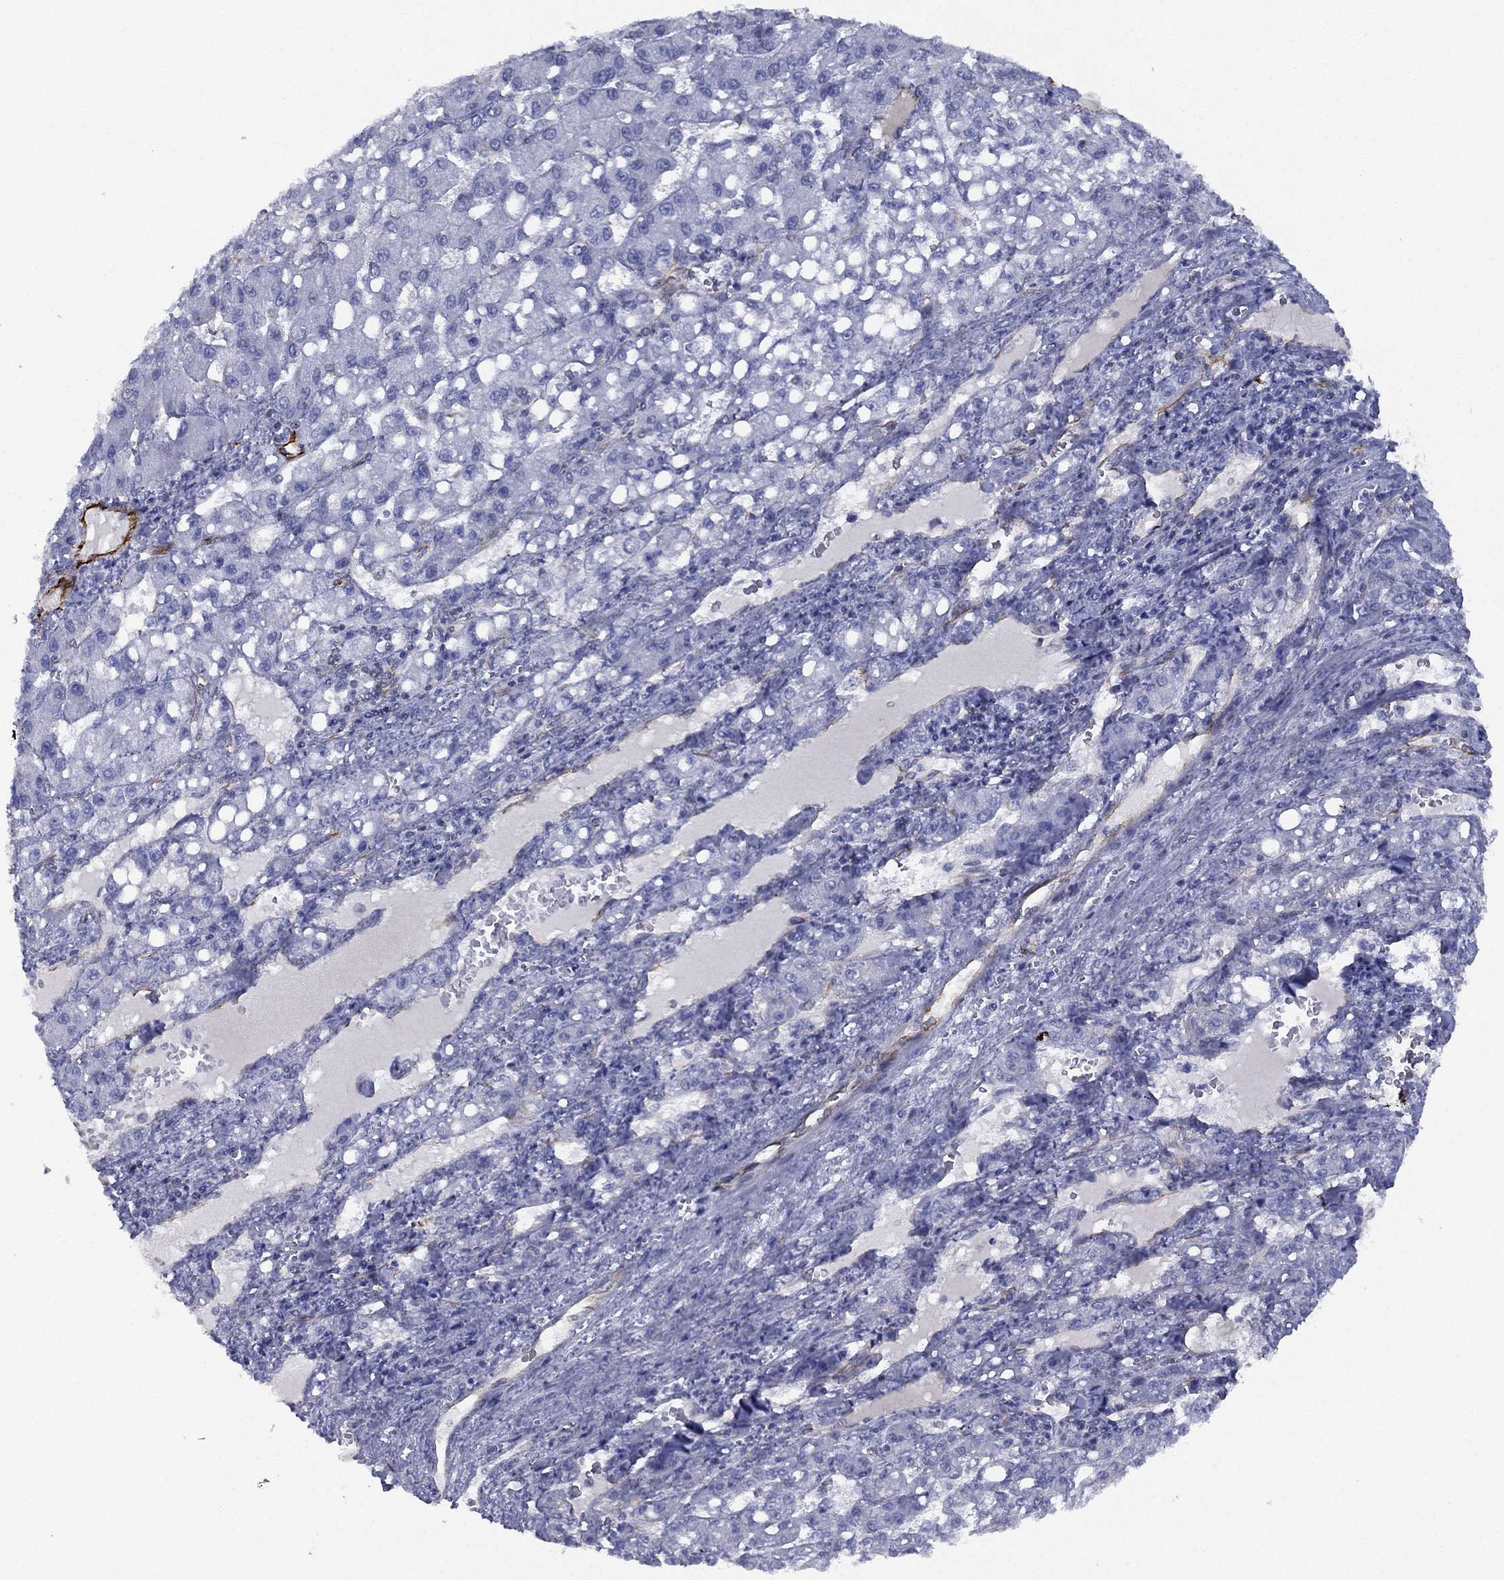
{"staining": {"intensity": "negative", "quantity": "none", "location": "none"}, "tissue": "liver cancer", "cell_type": "Tumor cells", "image_type": "cancer", "snomed": [{"axis": "morphology", "description": "Carcinoma, Hepatocellular, NOS"}, {"axis": "topography", "description": "Liver"}], "caption": "This is an immunohistochemistry image of liver cancer. There is no positivity in tumor cells.", "gene": "MAS1", "patient": {"sex": "female", "age": 65}}